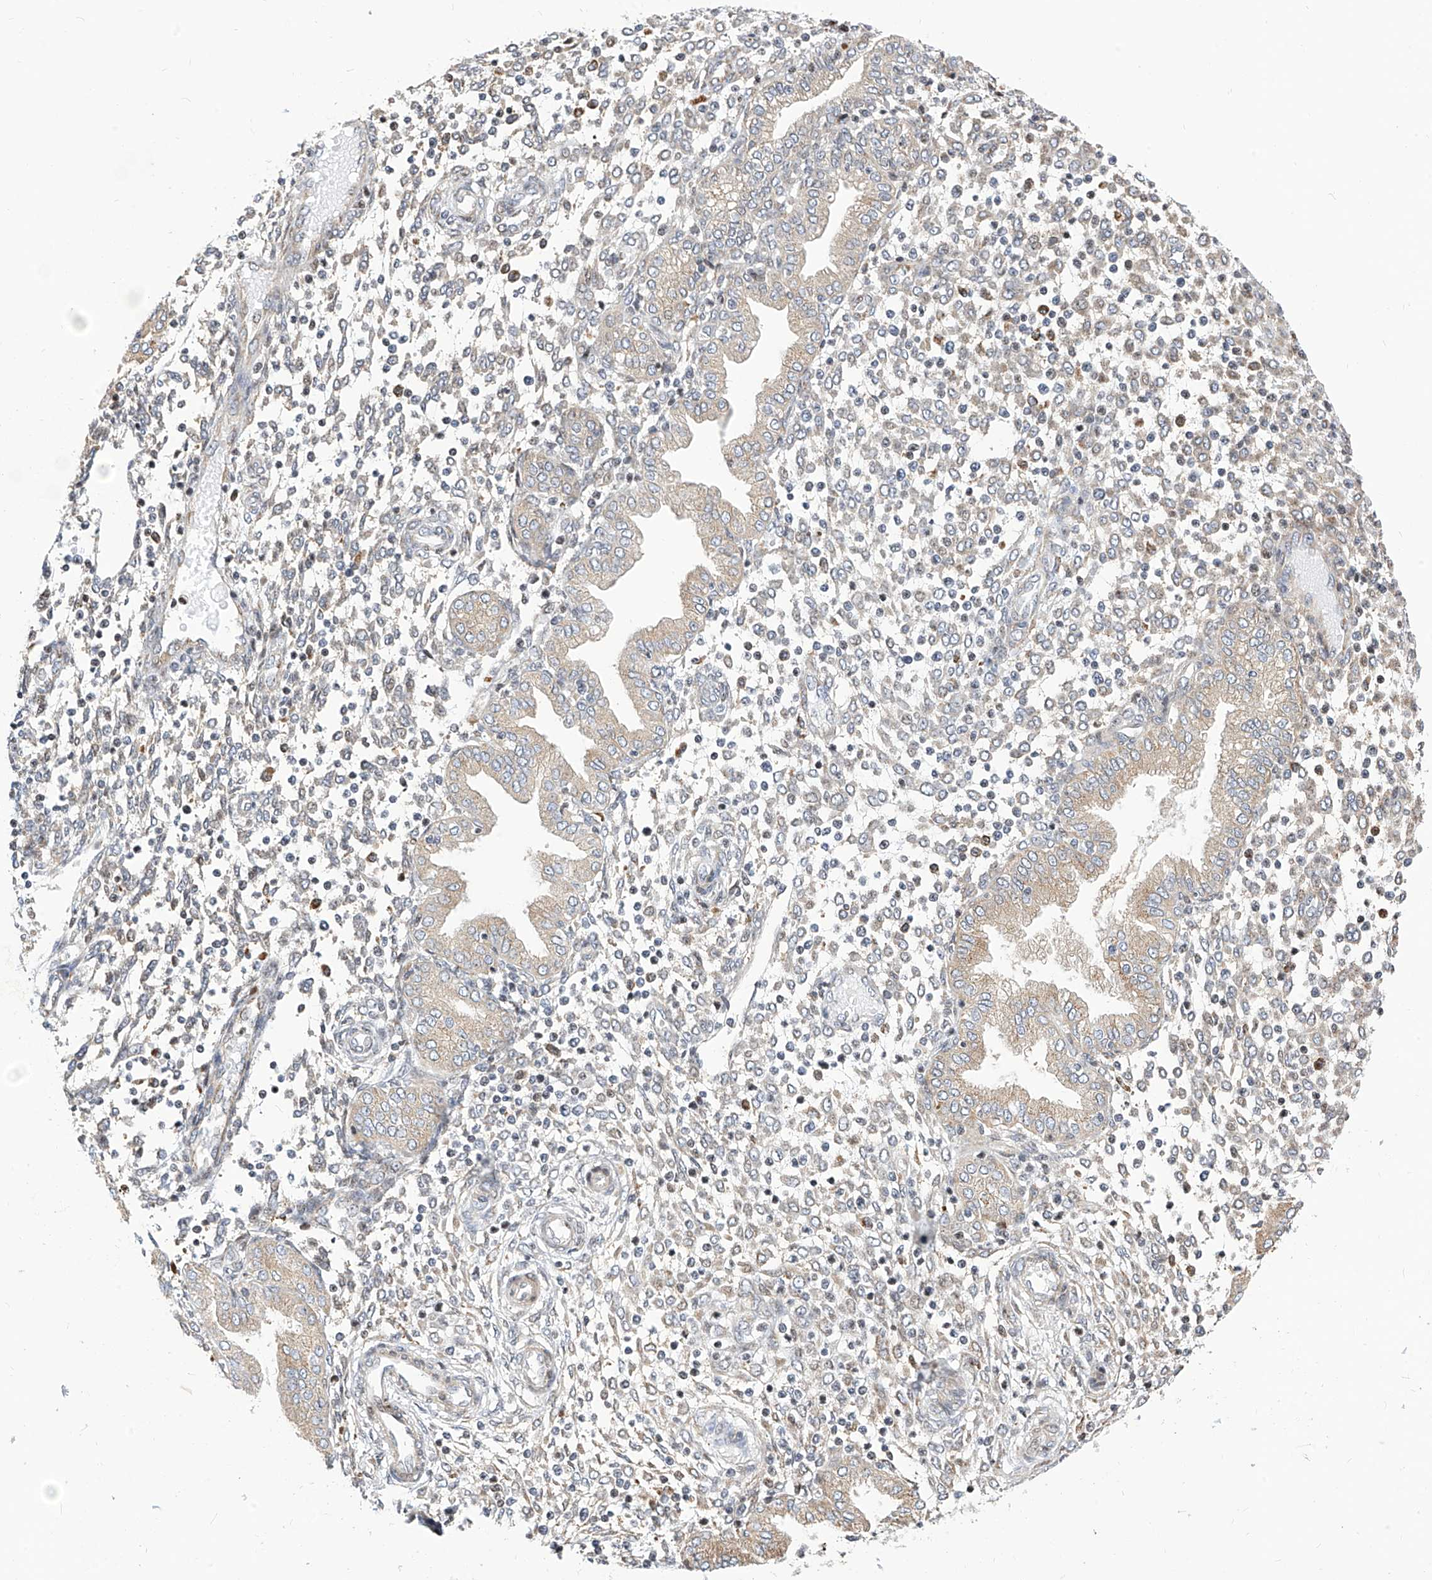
{"staining": {"intensity": "weak", "quantity": "<25%", "location": "cytoplasmic/membranous"}, "tissue": "endometrium", "cell_type": "Cells in endometrial stroma", "image_type": "normal", "snomed": [{"axis": "morphology", "description": "Normal tissue, NOS"}, {"axis": "topography", "description": "Endometrium"}], "caption": "This is an immunohistochemistry image of benign human endometrium. There is no positivity in cells in endometrial stroma.", "gene": "TTLL8", "patient": {"sex": "female", "age": 53}}